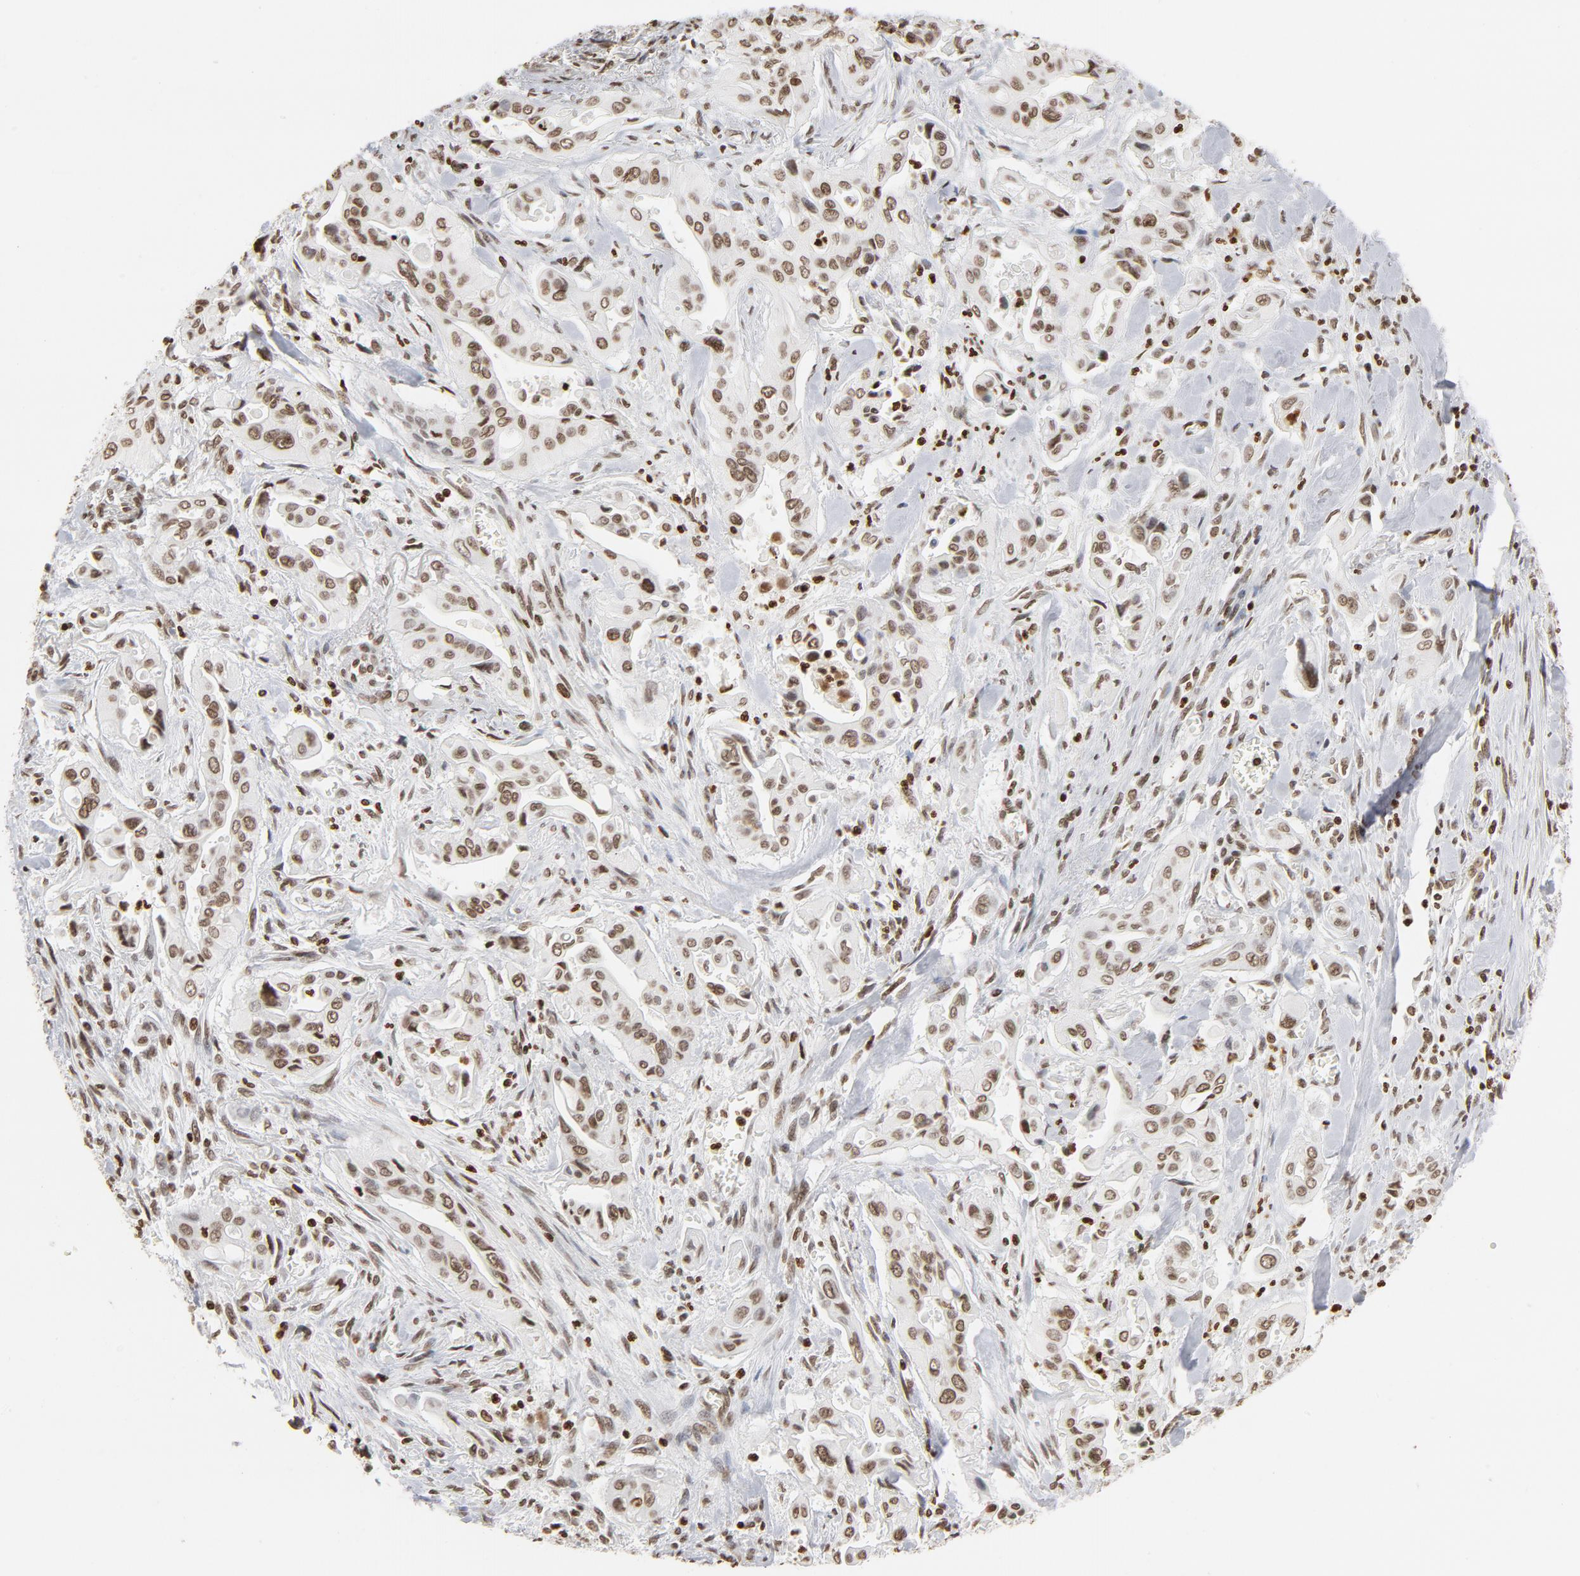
{"staining": {"intensity": "moderate", "quantity": ">75%", "location": "nuclear"}, "tissue": "pancreatic cancer", "cell_type": "Tumor cells", "image_type": "cancer", "snomed": [{"axis": "morphology", "description": "Adenocarcinoma, NOS"}, {"axis": "topography", "description": "Pancreas"}], "caption": "Immunohistochemistry of adenocarcinoma (pancreatic) reveals medium levels of moderate nuclear positivity in about >75% of tumor cells.", "gene": "H2AC12", "patient": {"sex": "male", "age": 77}}